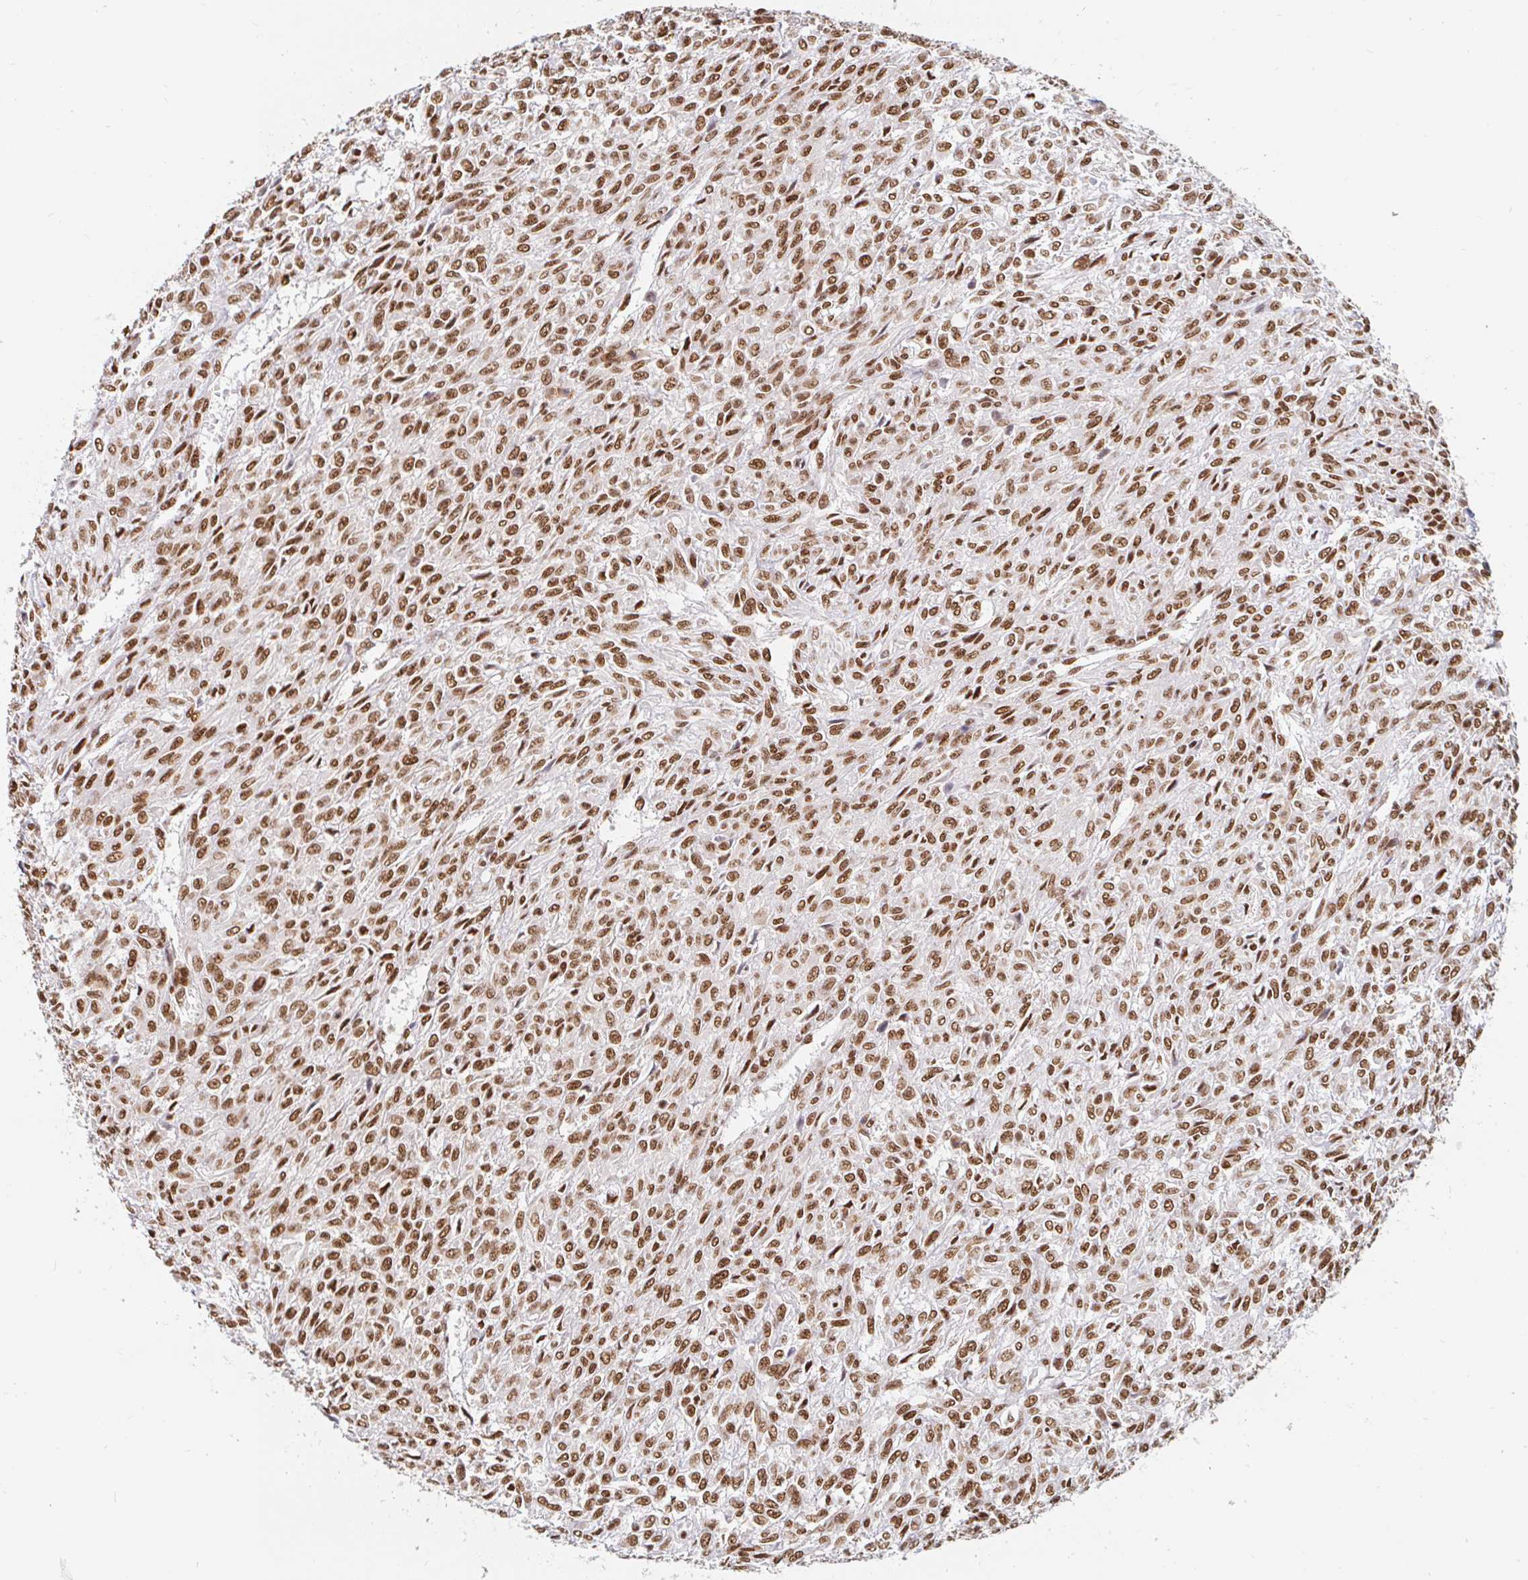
{"staining": {"intensity": "moderate", "quantity": ">75%", "location": "nuclear"}, "tissue": "renal cancer", "cell_type": "Tumor cells", "image_type": "cancer", "snomed": [{"axis": "morphology", "description": "Adenocarcinoma, NOS"}, {"axis": "topography", "description": "Kidney"}], "caption": "Protein staining by immunohistochemistry (IHC) shows moderate nuclear positivity in approximately >75% of tumor cells in adenocarcinoma (renal). Using DAB (brown) and hematoxylin (blue) stains, captured at high magnification using brightfield microscopy.", "gene": "RBMX", "patient": {"sex": "male", "age": 58}}